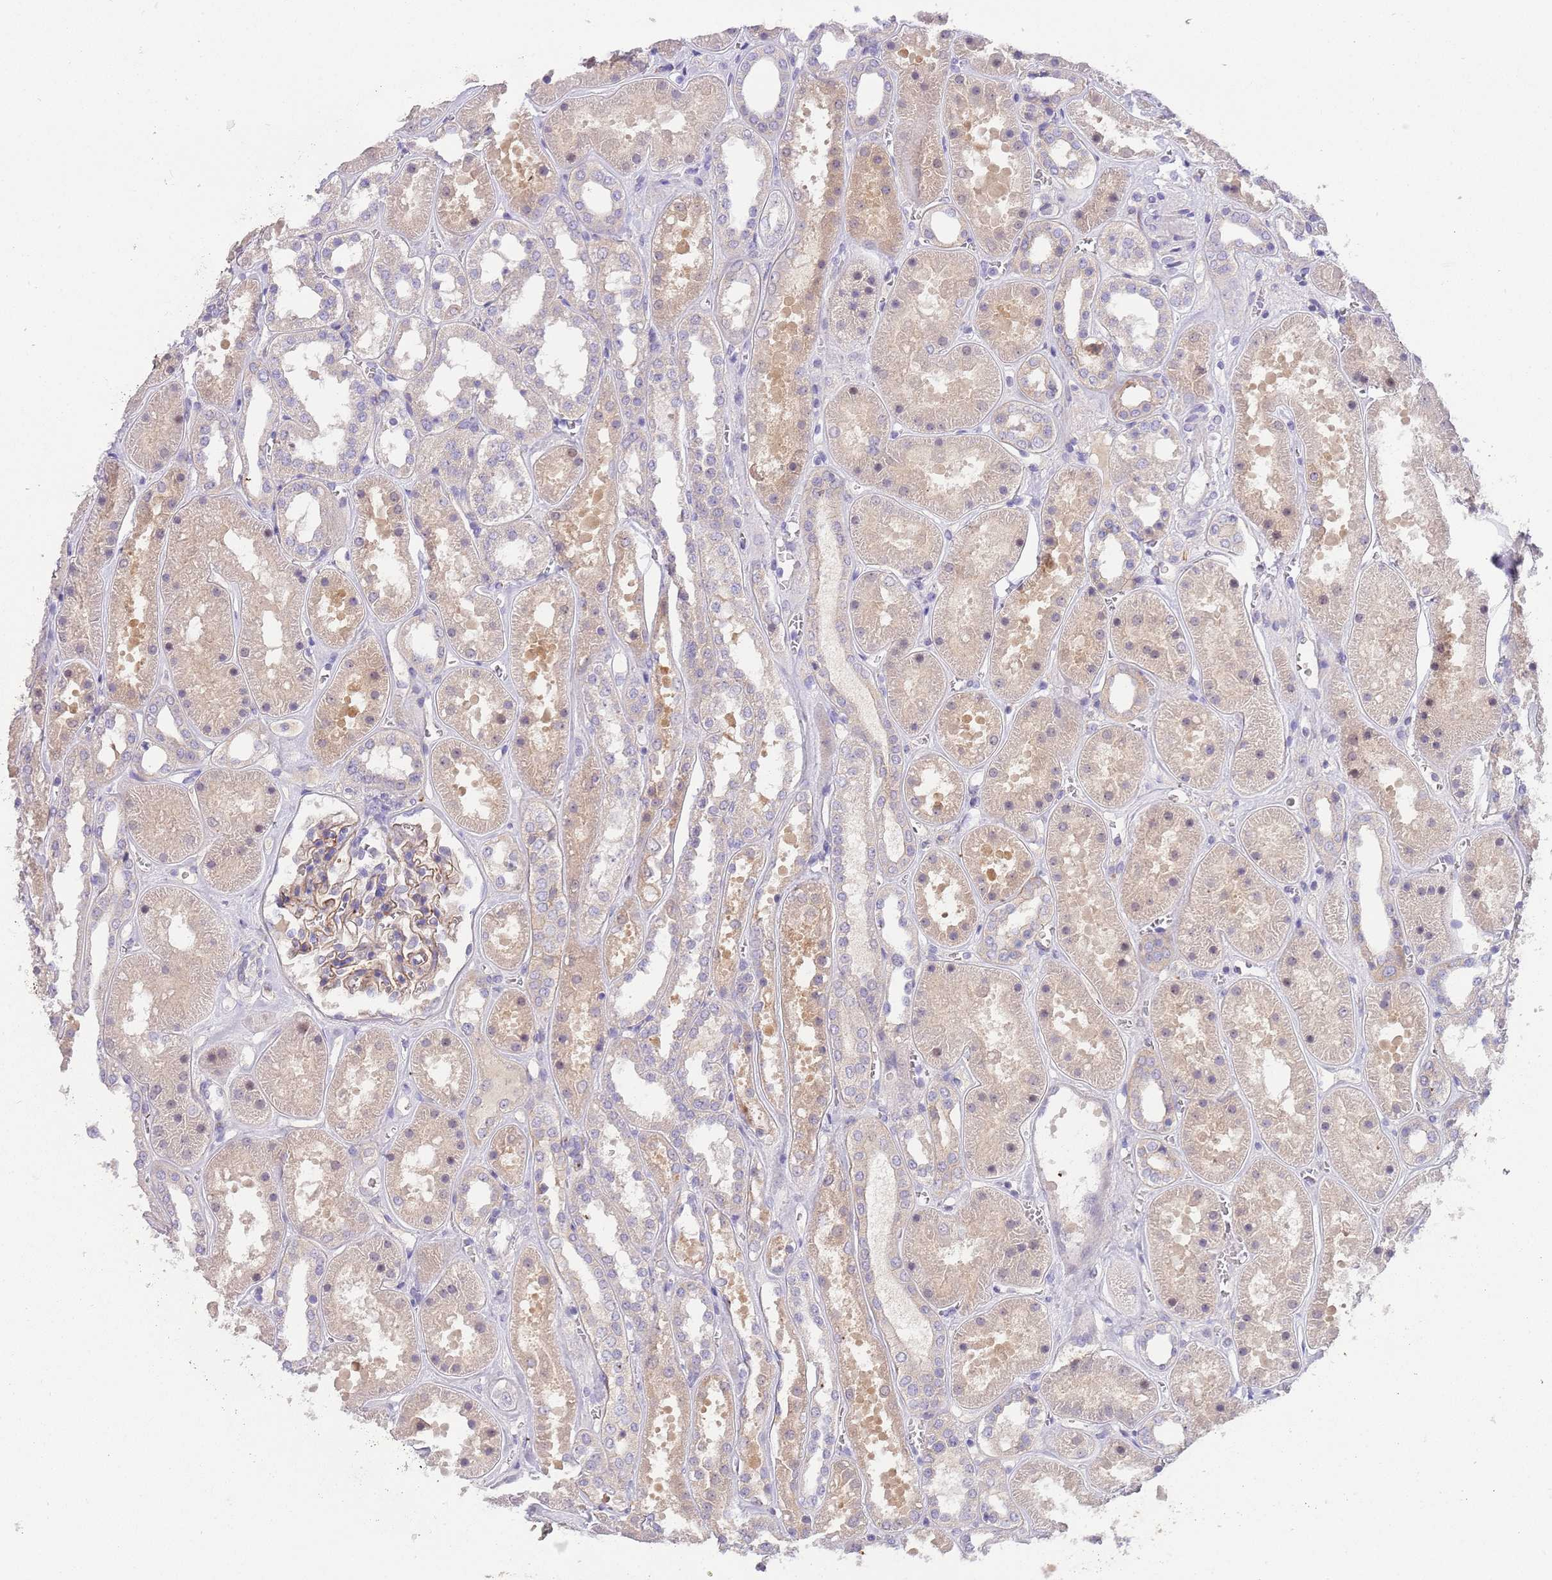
{"staining": {"intensity": "weak", "quantity": "25%-75%", "location": "cytoplasmic/membranous"}, "tissue": "kidney", "cell_type": "Cells in glomeruli", "image_type": "normal", "snomed": [{"axis": "morphology", "description": "Normal tissue, NOS"}, {"axis": "topography", "description": "Kidney"}], "caption": "This is an image of IHC staining of benign kidney, which shows weak expression in the cytoplasmic/membranous of cells in glomeruli.", "gene": "CFAP73", "patient": {"sex": "female", "age": 41}}